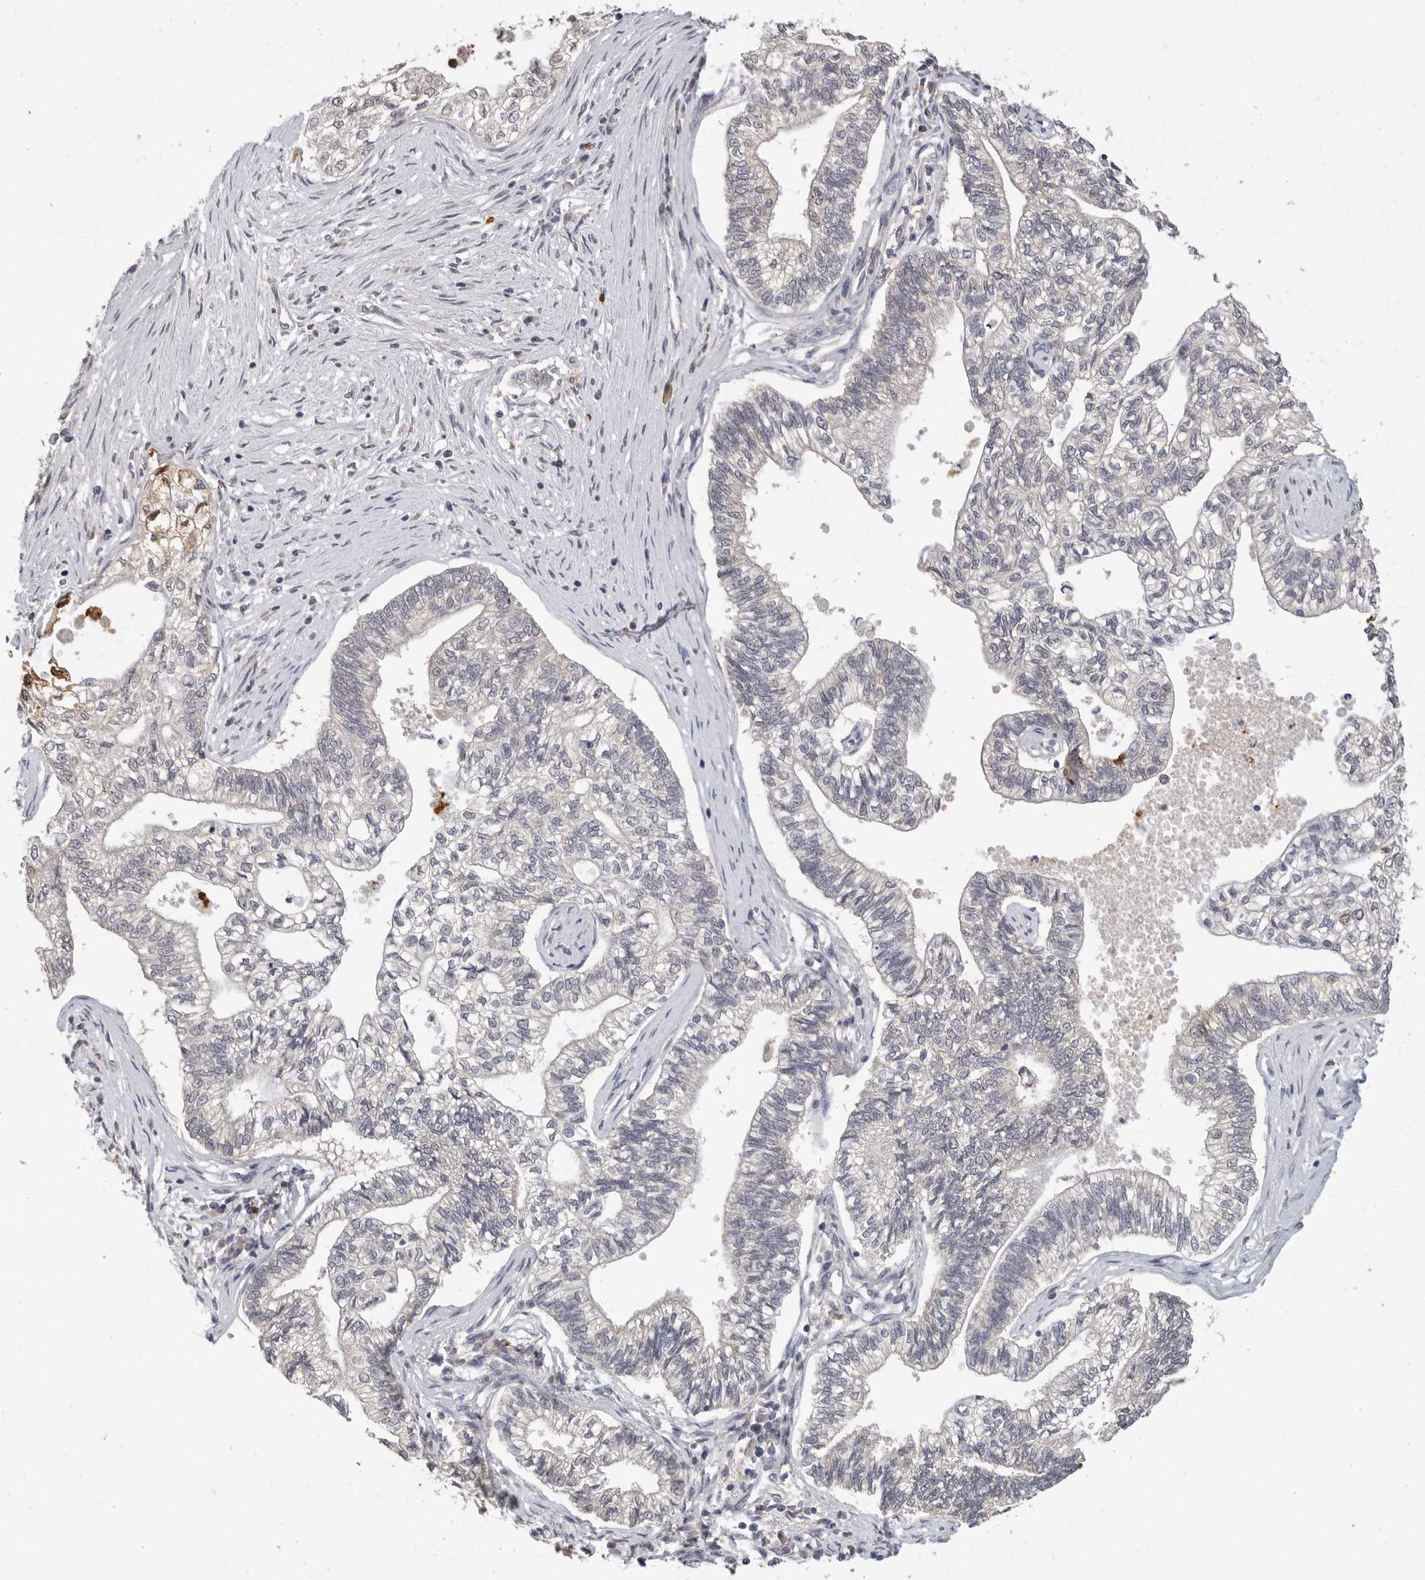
{"staining": {"intensity": "negative", "quantity": "none", "location": "none"}, "tissue": "pancreatic cancer", "cell_type": "Tumor cells", "image_type": "cancer", "snomed": [{"axis": "morphology", "description": "Adenocarcinoma, NOS"}, {"axis": "topography", "description": "Pancreas"}], "caption": "This is an immunohistochemistry histopathology image of human adenocarcinoma (pancreatic). There is no positivity in tumor cells.", "gene": "LTBR", "patient": {"sex": "male", "age": 72}}